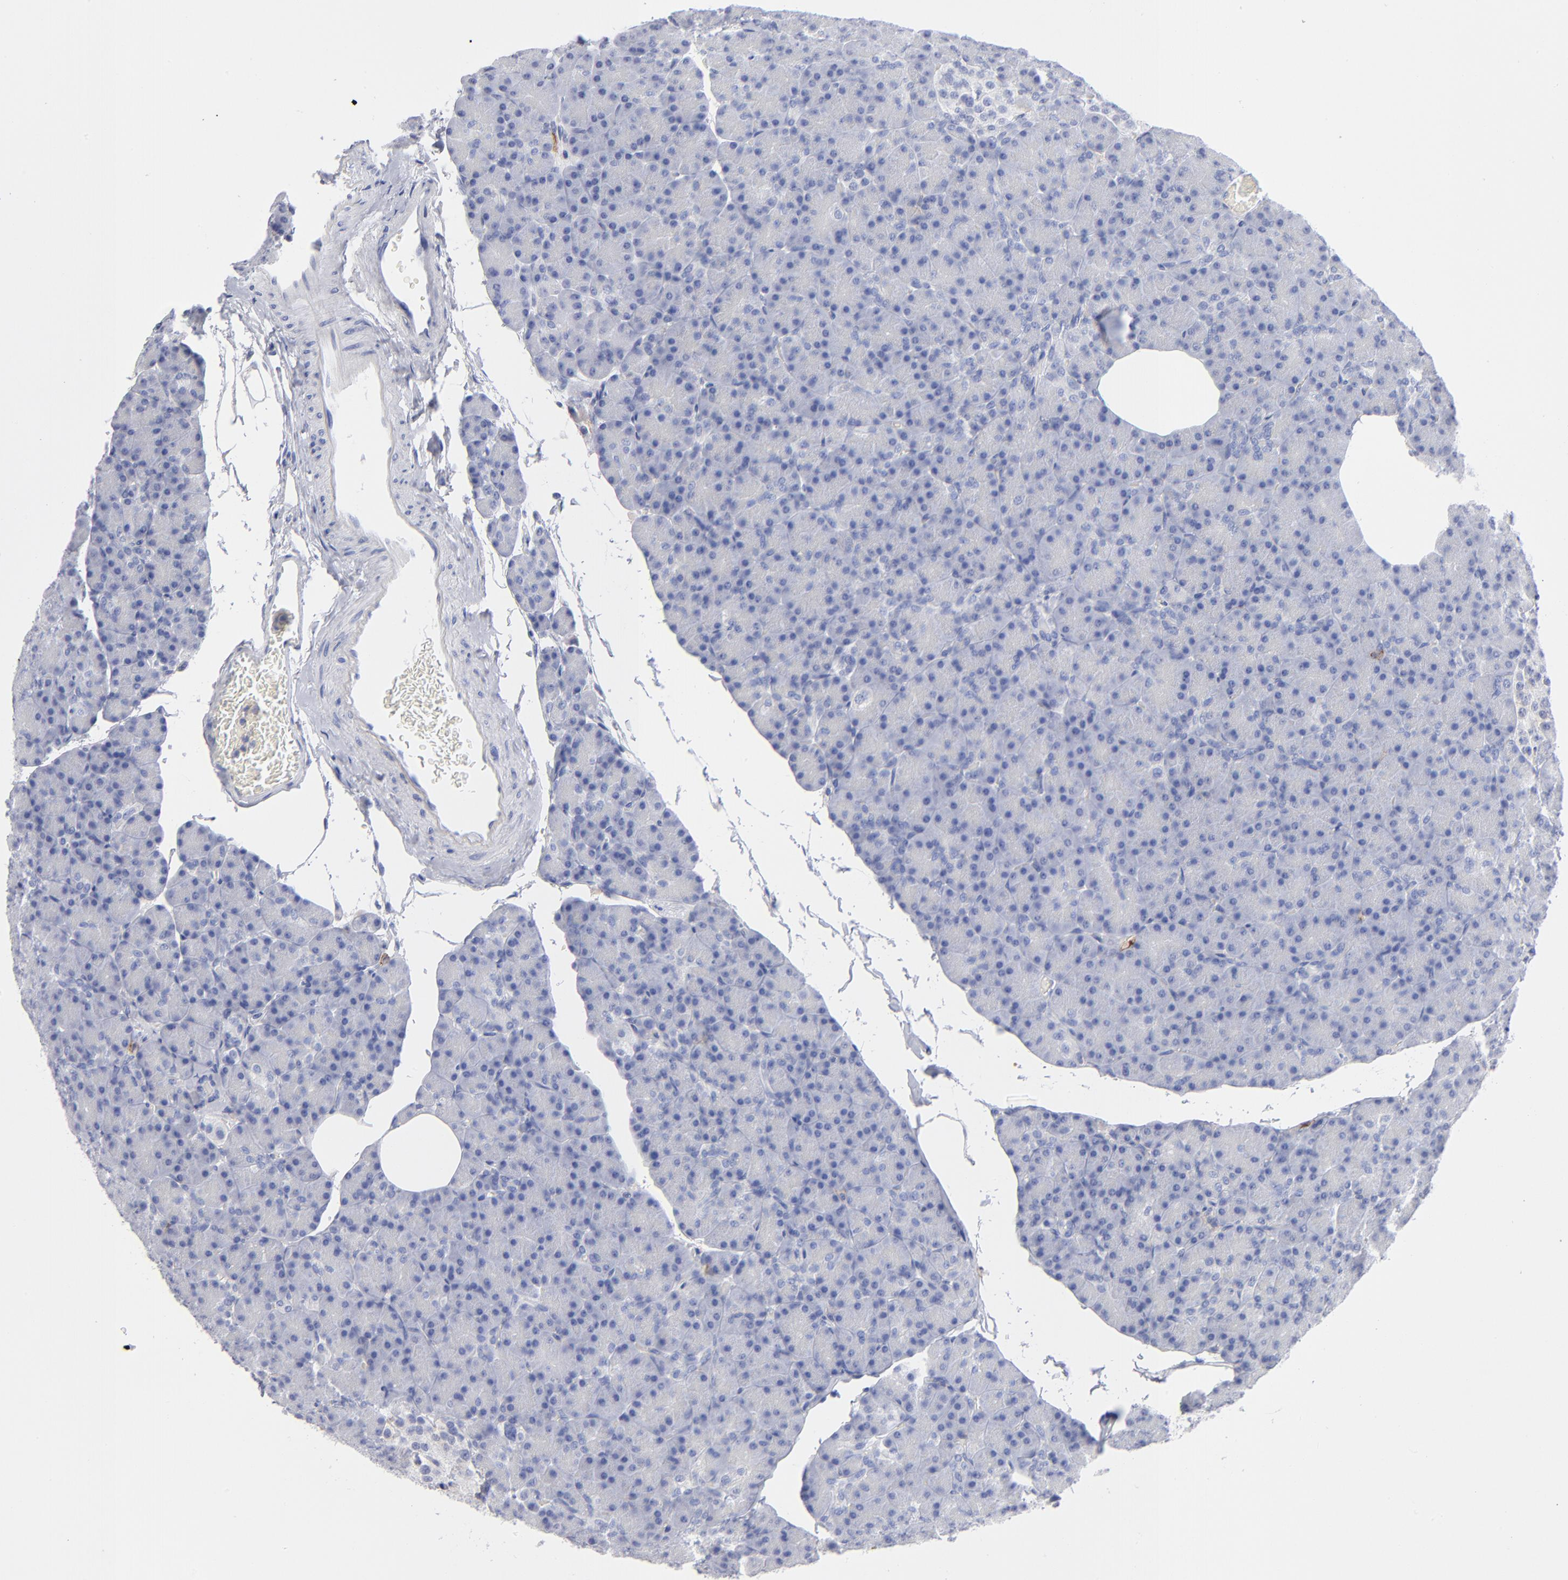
{"staining": {"intensity": "negative", "quantity": "none", "location": "none"}, "tissue": "pancreas", "cell_type": "Exocrine glandular cells", "image_type": "normal", "snomed": [{"axis": "morphology", "description": "Normal tissue, NOS"}, {"axis": "topography", "description": "Pancreas"}], "caption": "Immunohistochemistry of benign pancreas shows no staining in exocrine glandular cells.", "gene": "LAT2", "patient": {"sex": "female", "age": 43}}